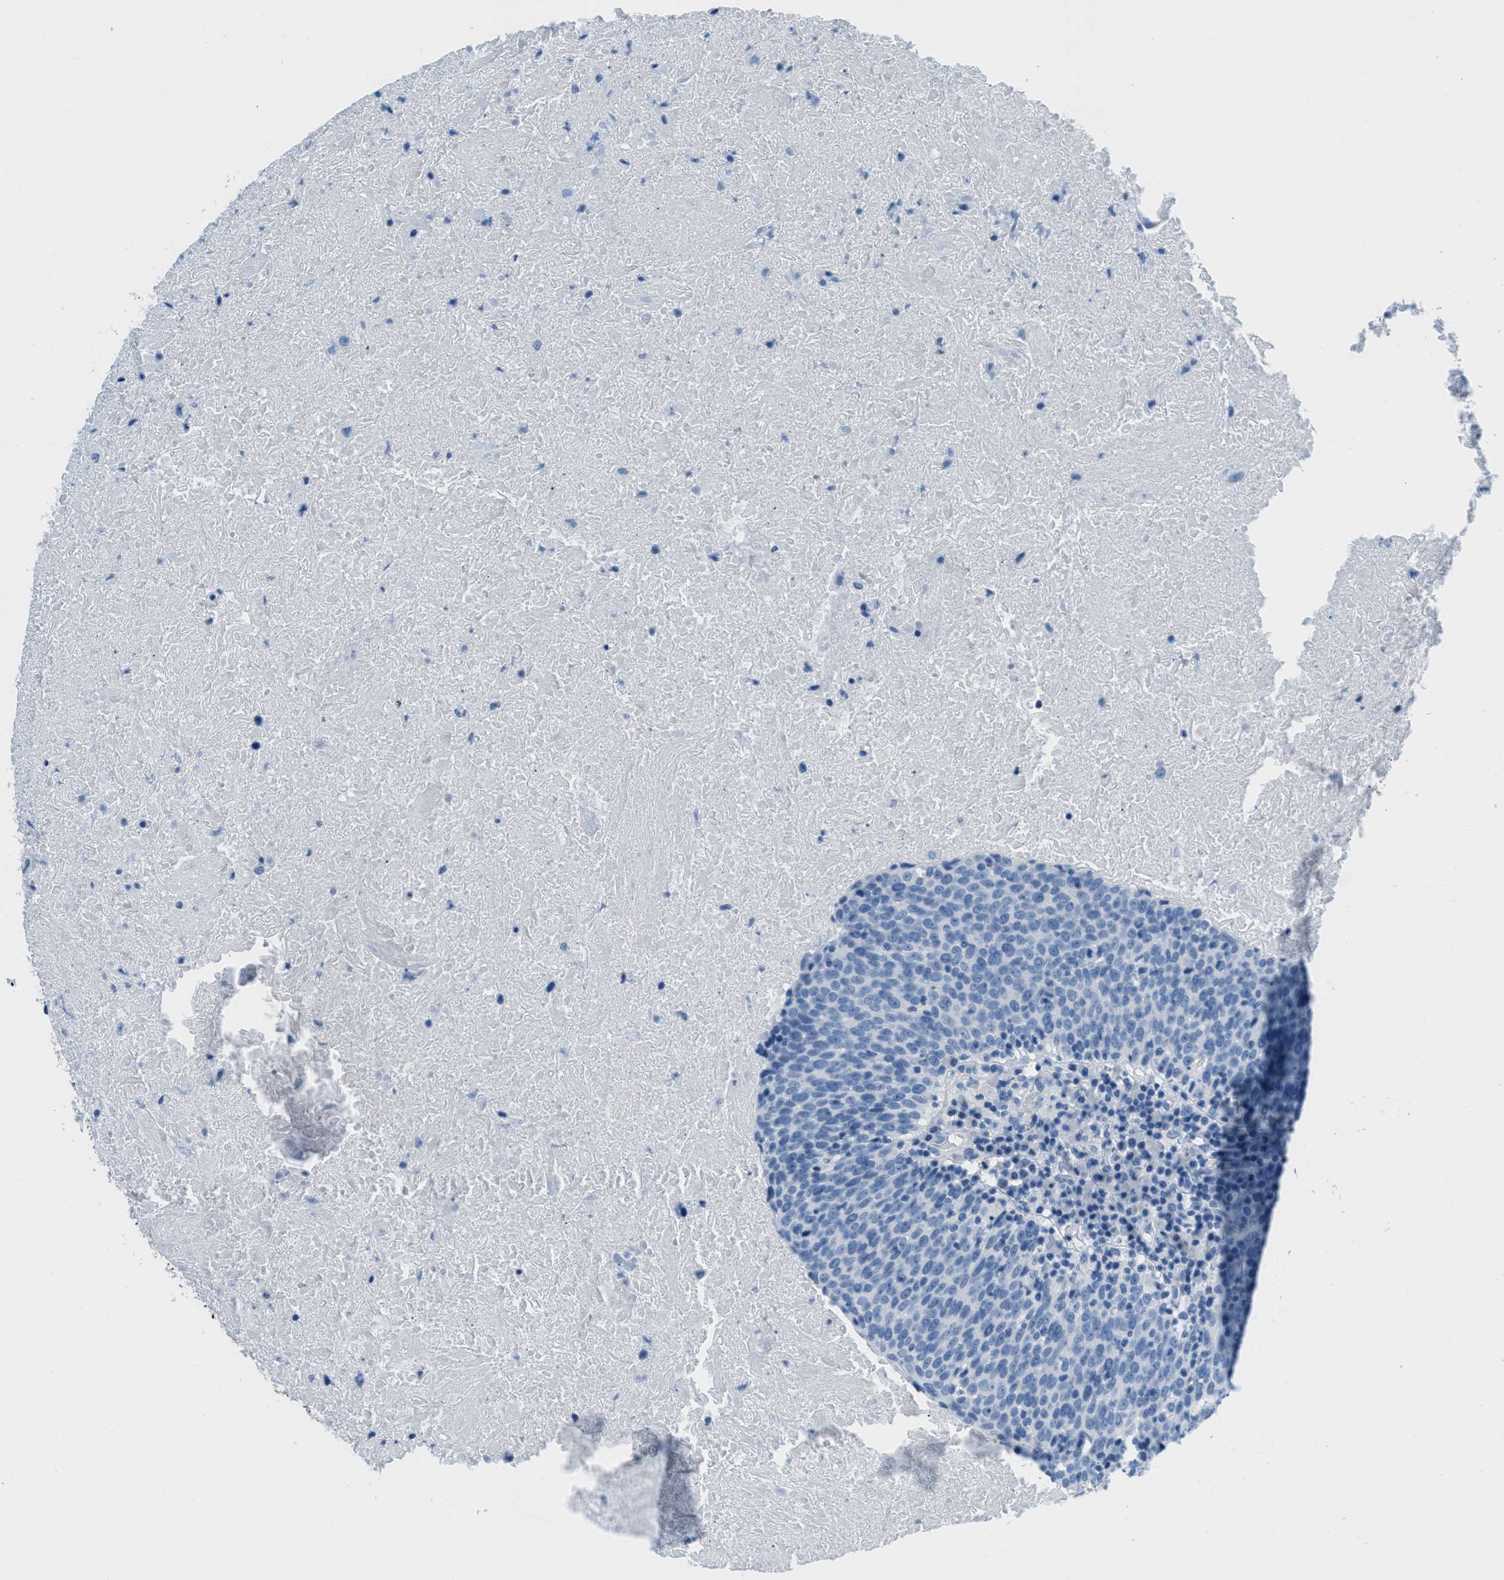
{"staining": {"intensity": "negative", "quantity": "none", "location": "none"}, "tissue": "head and neck cancer", "cell_type": "Tumor cells", "image_type": "cancer", "snomed": [{"axis": "morphology", "description": "Squamous cell carcinoma, NOS"}, {"axis": "morphology", "description": "Squamous cell carcinoma, metastatic, NOS"}, {"axis": "topography", "description": "Lymph node"}, {"axis": "topography", "description": "Head-Neck"}], "caption": "An IHC photomicrograph of head and neck squamous cell carcinoma is shown. There is no staining in tumor cells of head and neck squamous cell carcinoma. (Immunohistochemistry (ihc), brightfield microscopy, high magnification).", "gene": "MGARP", "patient": {"sex": "male", "age": 62}}